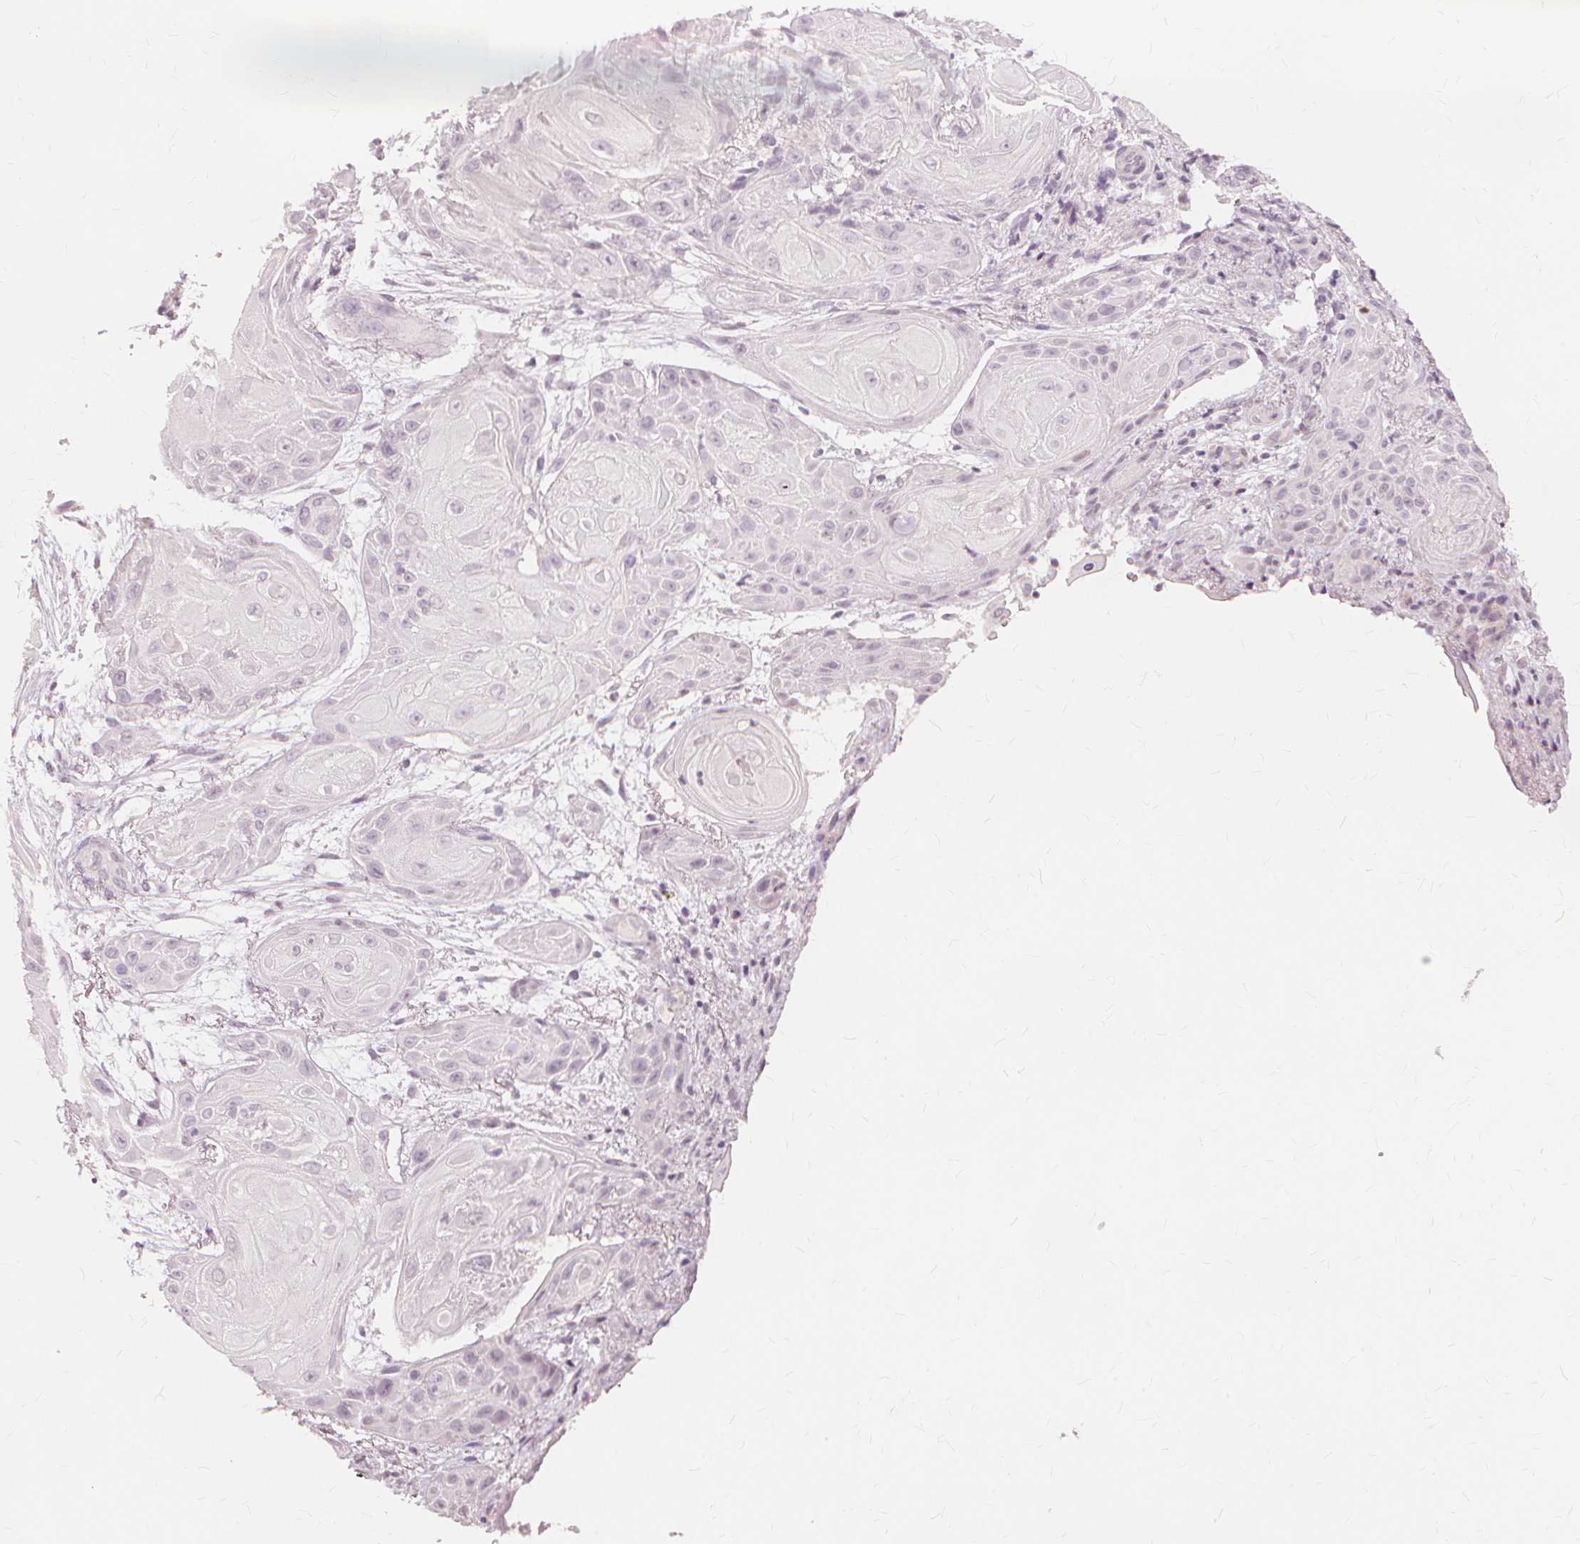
{"staining": {"intensity": "negative", "quantity": "none", "location": "none"}, "tissue": "skin cancer", "cell_type": "Tumor cells", "image_type": "cancer", "snomed": [{"axis": "morphology", "description": "Squamous cell carcinoma, NOS"}, {"axis": "topography", "description": "Skin"}], "caption": "This is a image of immunohistochemistry staining of skin cancer, which shows no staining in tumor cells.", "gene": "SFTPD", "patient": {"sex": "male", "age": 62}}